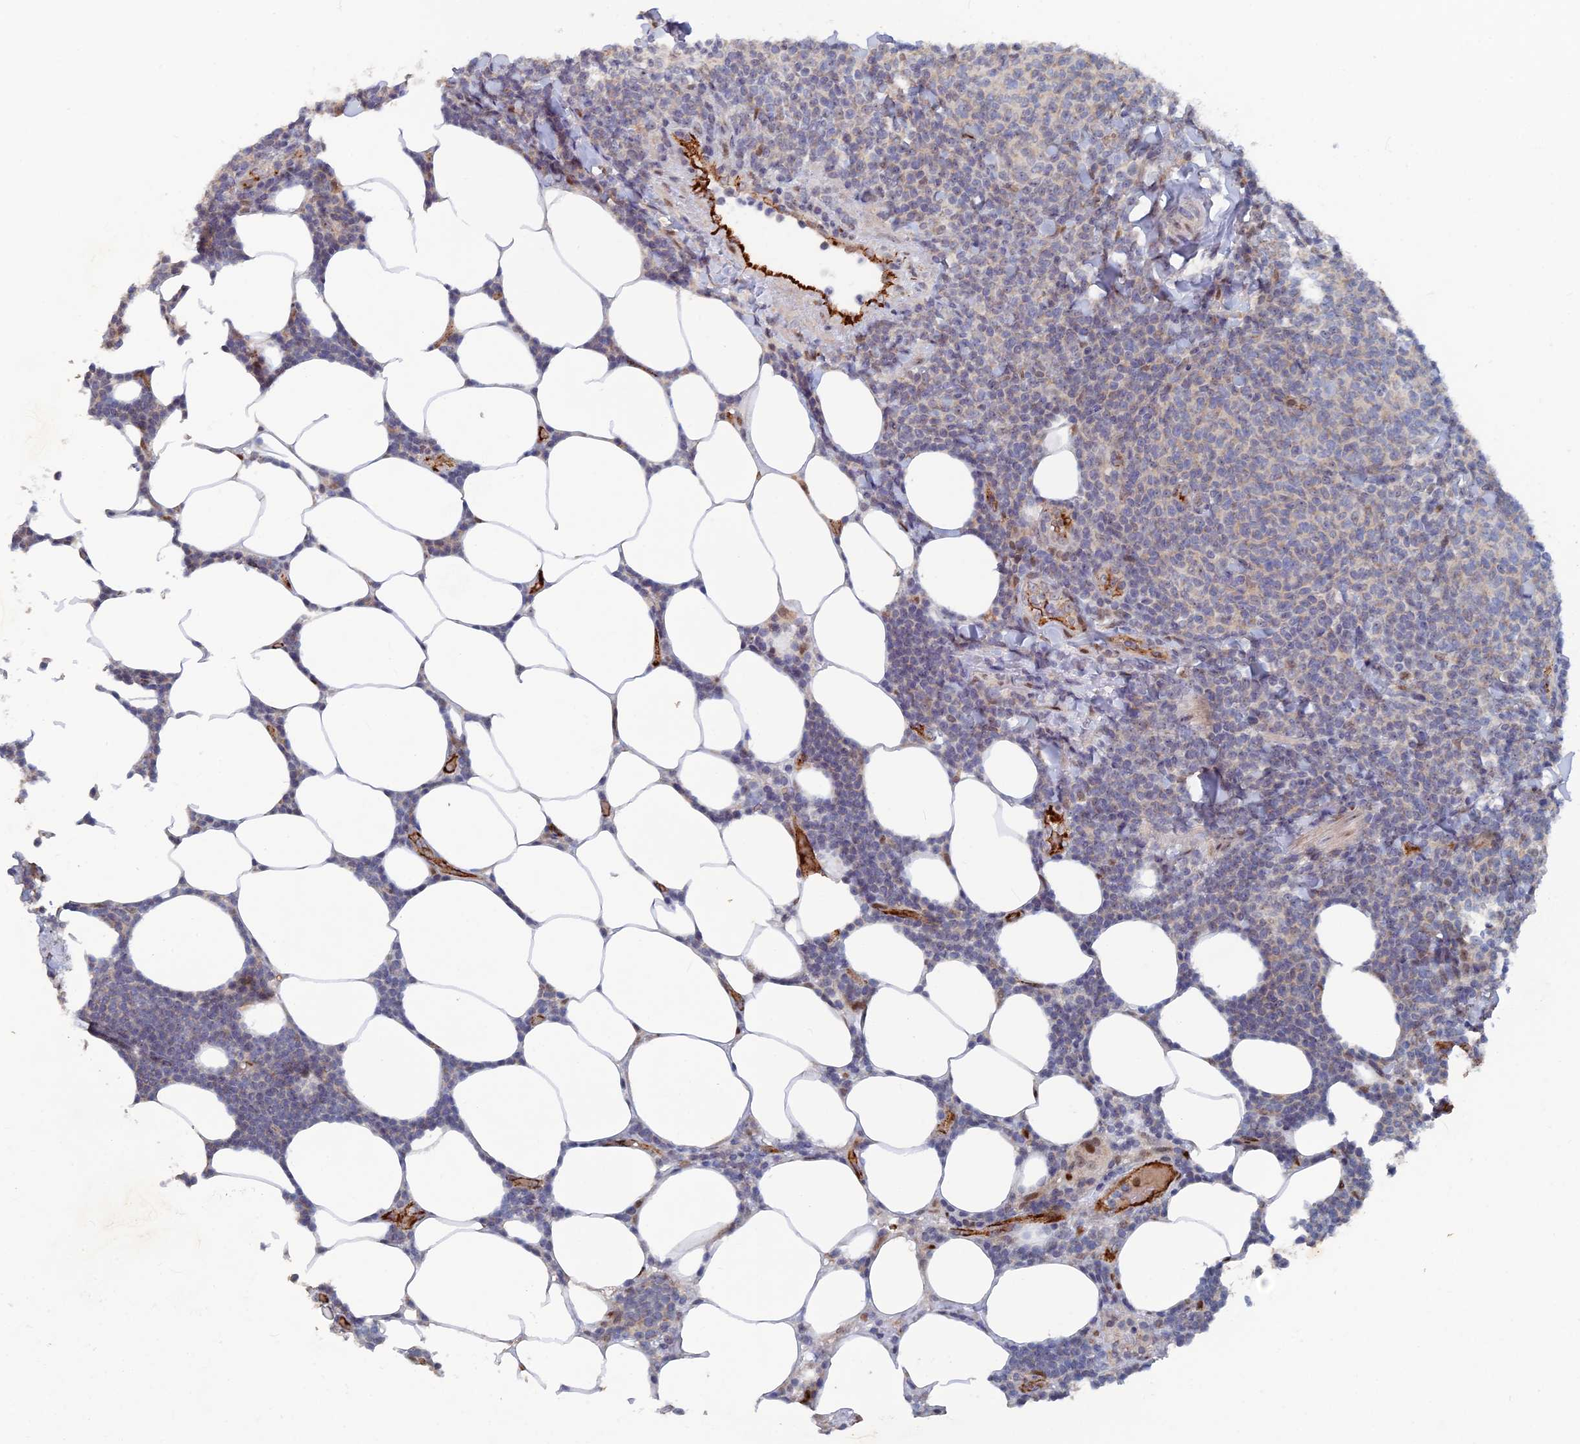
{"staining": {"intensity": "moderate", "quantity": "<25%", "location": "nuclear"}, "tissue": "lymphoma", "cell_type": "Tumor cells", "image_type": "cancer", "snomed": [{"axis": "morphology", "description": "Malignant lymphoma, non-Hodgkin's type, Low grade"}, {"axis": "topography", "description": "Lymph node"}], "caption": "Immunohistochemical staining of lymphoma demonstrates moderate nuclear protein staining in approximately <25% of tumor cells.", "gene": "SH3D21", "patient": {"sex": "male", "age": 66}}